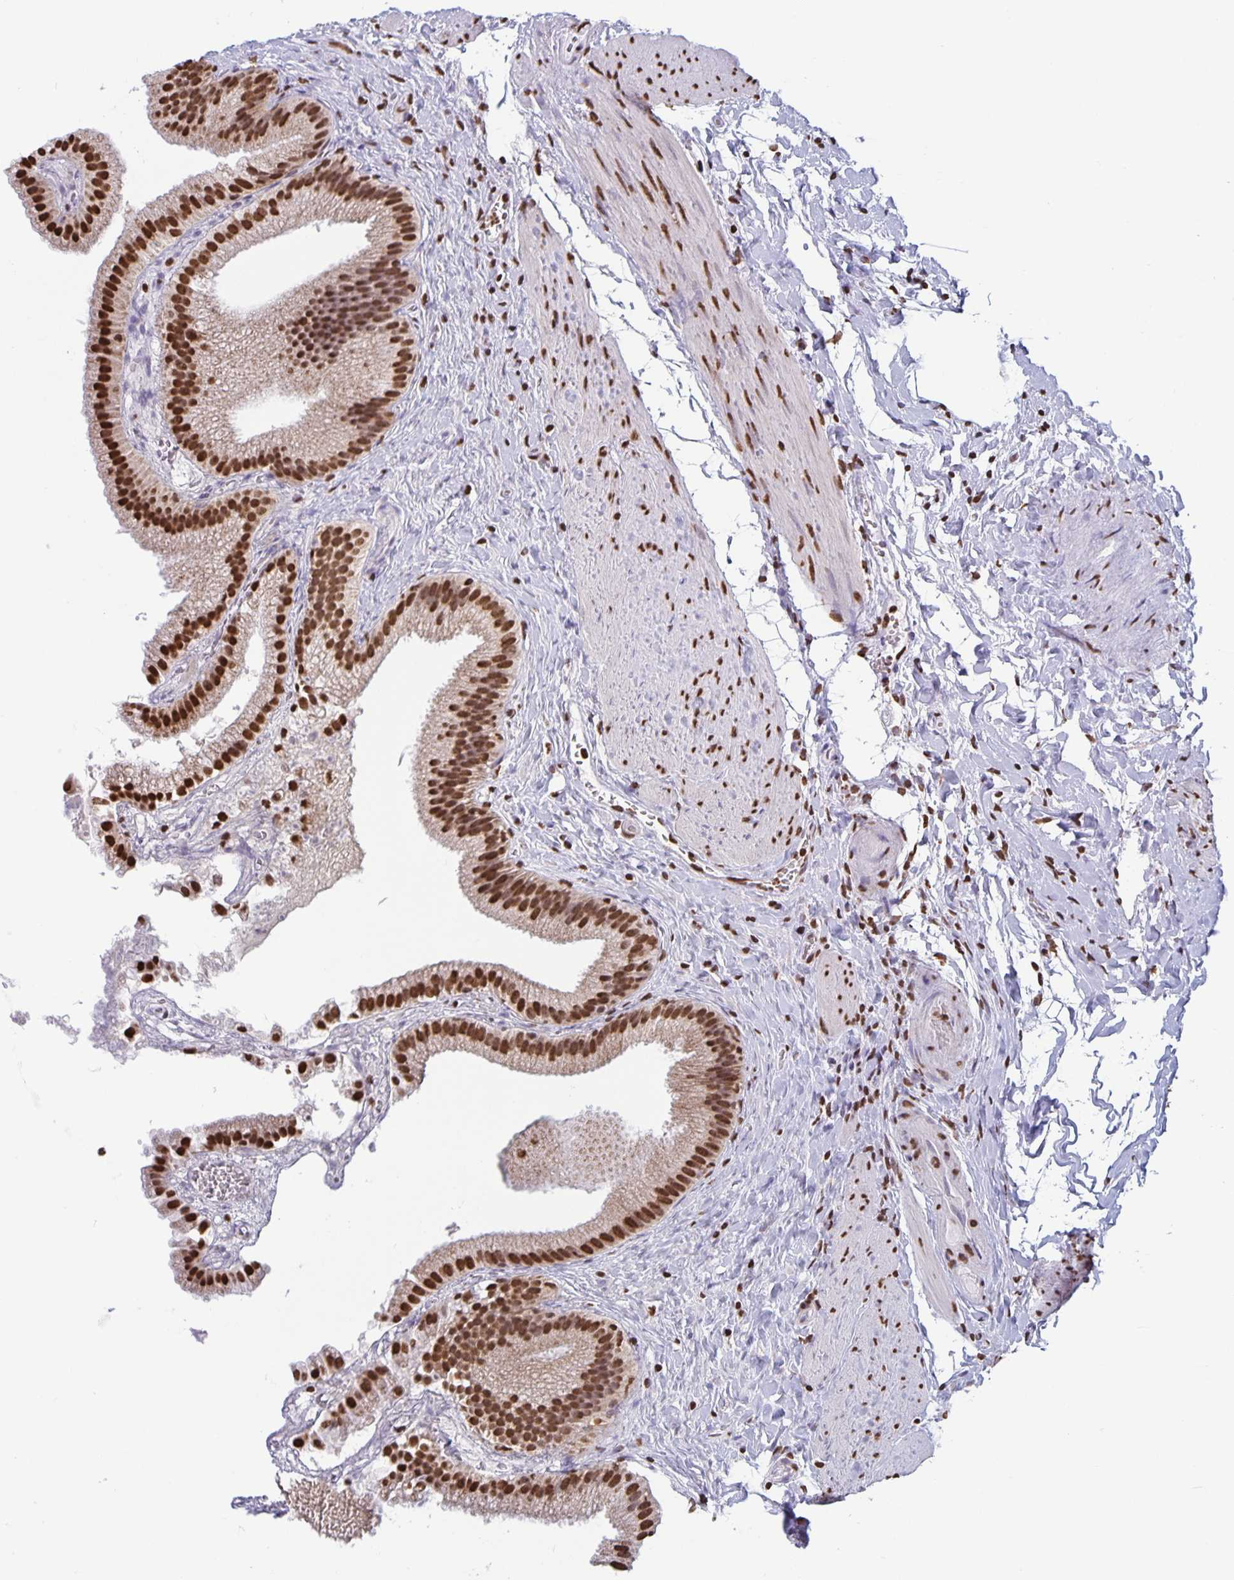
{"staining": {"intensity": "strong", "quantity": ">75%", "location": "nuclear"}, "tissue": "gallbladder", "cell_type": "Glandular cells", "image_type": "normal", "snomed": [{"axis": "morphology", "description": "Normal tissue, NOS"}, {"axis": "topography", "description": "Gallbladder"}], "caption": "The histopathology image shows a brown stain indicating the presence of a protein in the nuclear of glandular cells in gallbladder. The staining is performed using DAB (3,3'-diaminobenzidine) brown chromogen to label protein expression. The nuclei are counter-stained blue using hematoxylin.", "gene": "DUT", "patient": {"sex": "female", "age": 63}}